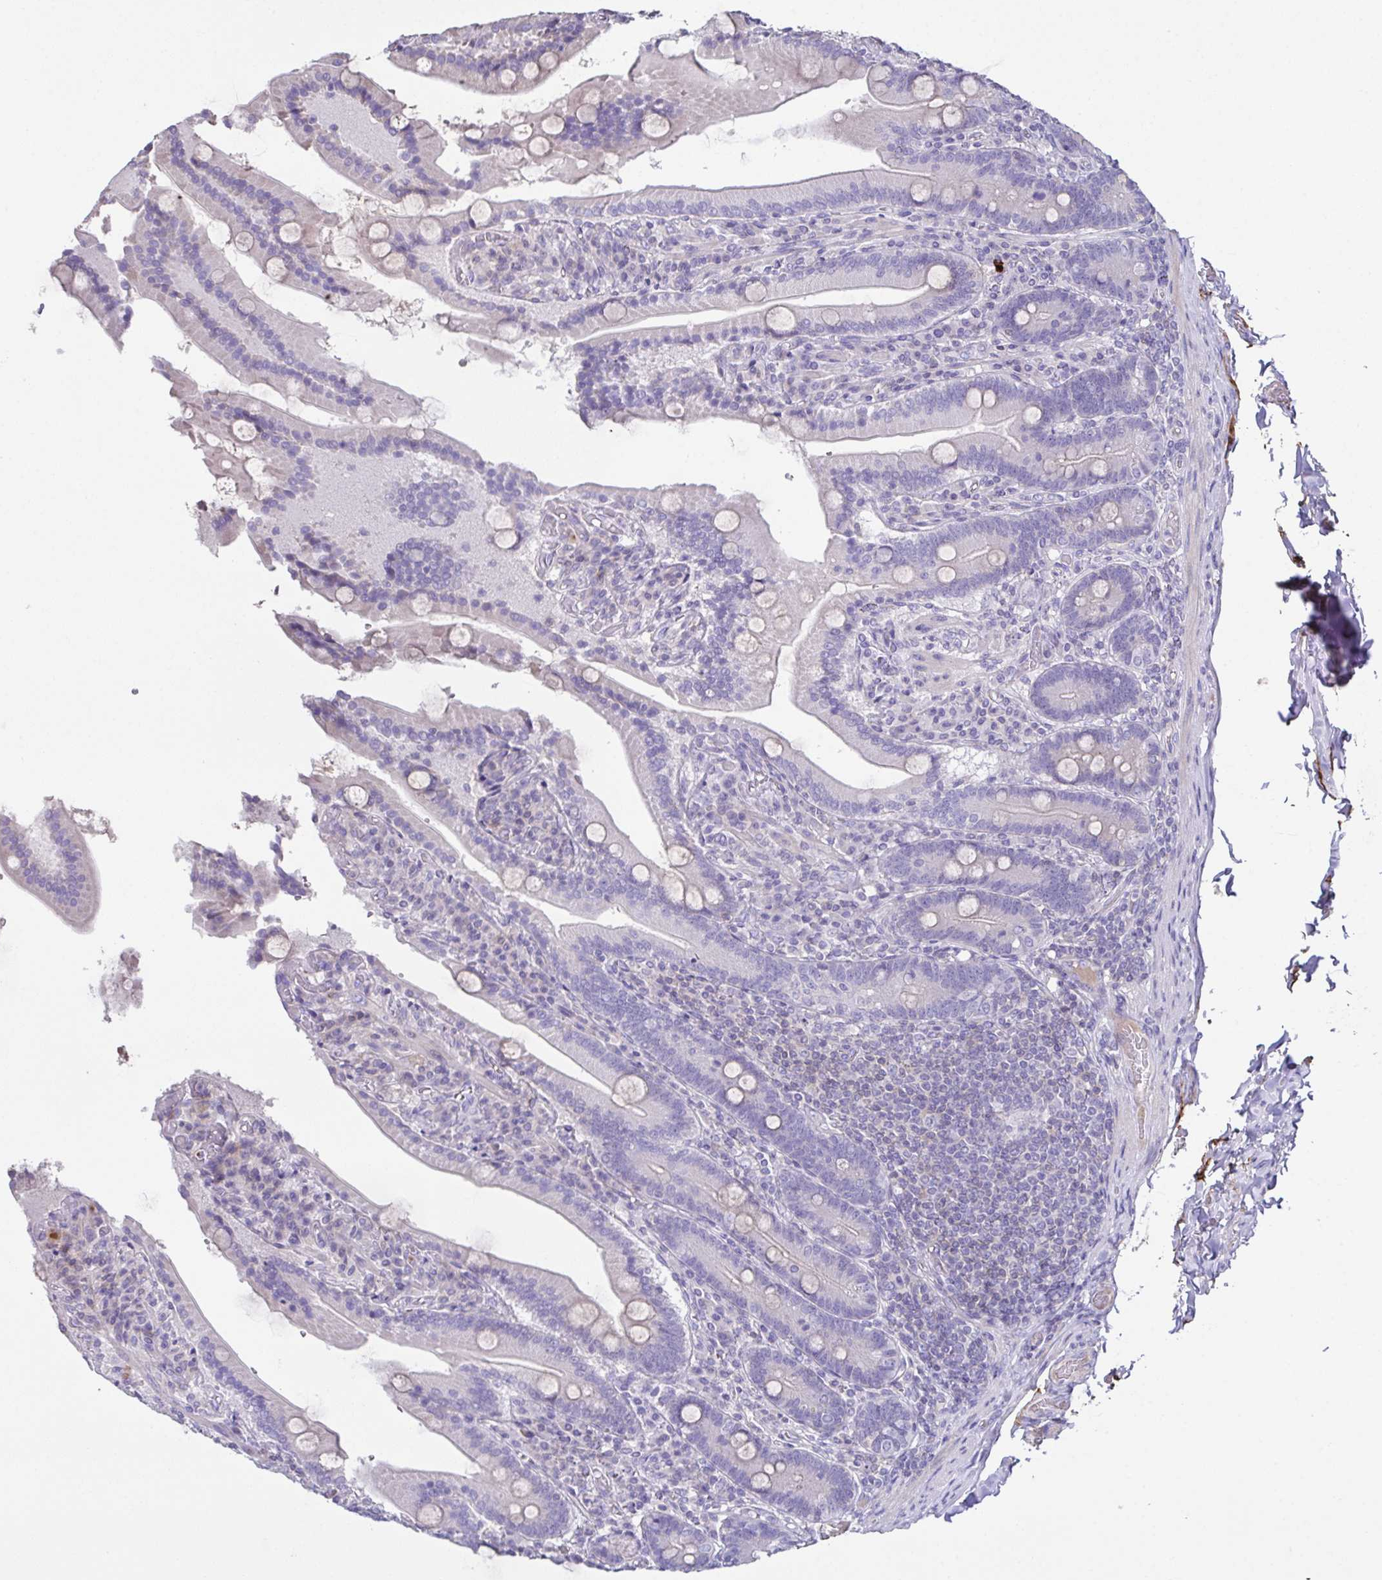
{"staining": {"intensity": "negative", "quantity": "none", "location": "none"}, "tissue": "duodenum", "cell_type": "Glandular cells", "image_type": "normal", "snomed": [{"axis": "morphology", "description": "Normal tissue, NOS"}, {"axis": "topography", "description": "Duodenum"}], "caption": "Glandular cells show no significant protein staining in normal duodenum. (DAB (3,3'-diaminobenzidine) immunohistochemistry, high magnification).", "gene": "MARCO", "patient": {"sex": "female", "age": 62}}